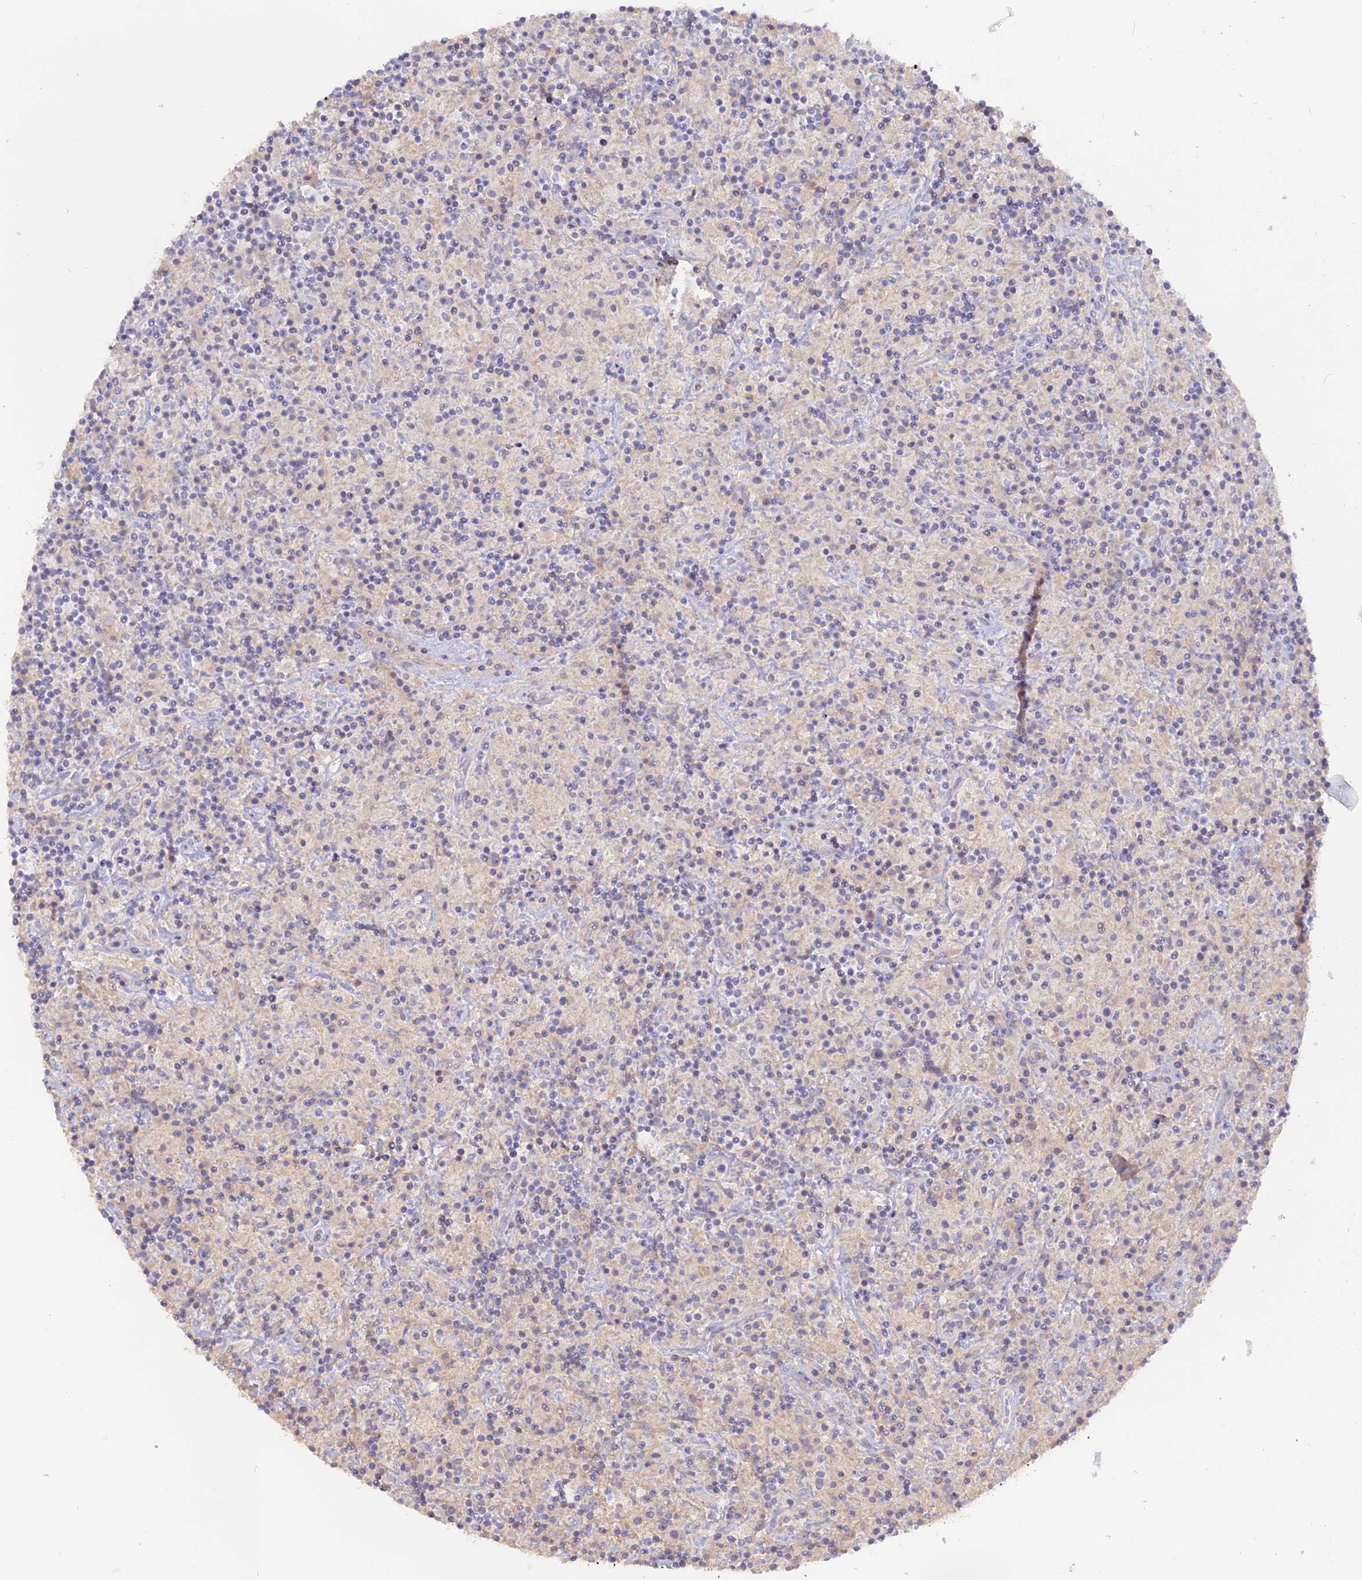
{"staining": {"intensity": "negative", "quantity": "none", "location": "none"}, "tissue": "lymphoma", "cell_type": "Tumor cells", "image_type": "cancer", "snomed": [{"axis": "morphology", "description": "Hodgkin's disease, NOS"}, {"axis": "topography", "description": "Lymph node"}], "caption": "Immunohistochemistry (IHC) photomicrograph of neoplastic tissue: Hodgkin's disease stained with DAB demonstrates no significant protein staining in tumor cells.", "gene": "ADGRA1", "patient": {"sex": "male", "age": 70}}